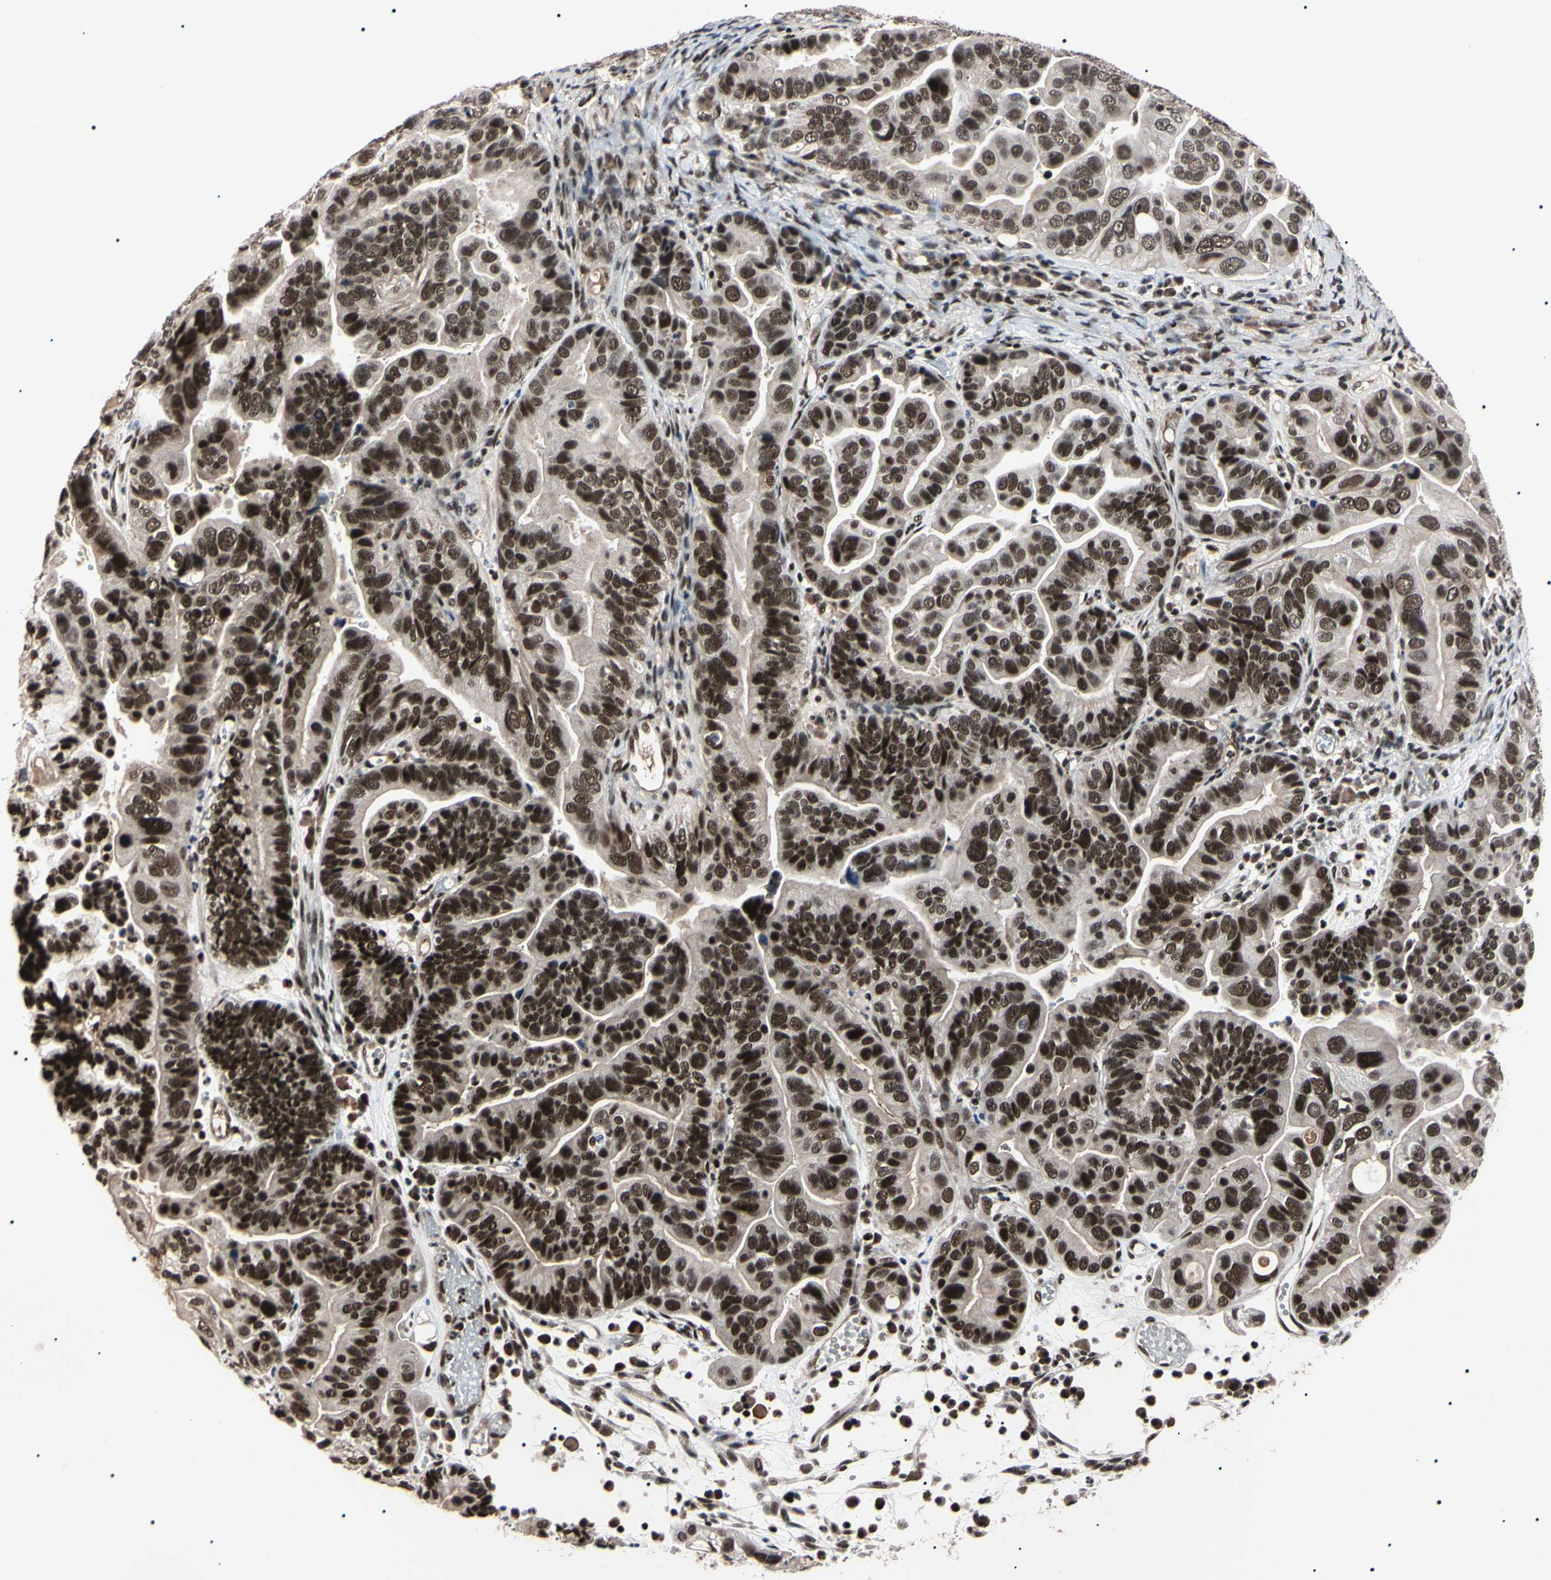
{"staining": {"intensity": "strong", "quantity": ">75%", "location": "nuclear"}, "tissue": "ovarian cancer", "cell_type": "Tumor cells", "image_type": "cancer", "snomed": [{"axis": "morphology", "description": "Cystadenocarcinoma, serous, NOS"}, {"axis": "topography", "description": "Ovary"}], "caption": "IHC of ovarian cancer (serous cystadenocarcinoma) exhibits high levels of strong nuclear positivity in approximately >75% of tumor cells. (Stains: DAB in brown, nuclei in blue, Microscopy: brightfield microscopy at high magnification).", "gene": "YY1", "patient": {"sex": "female", "age": 56}}